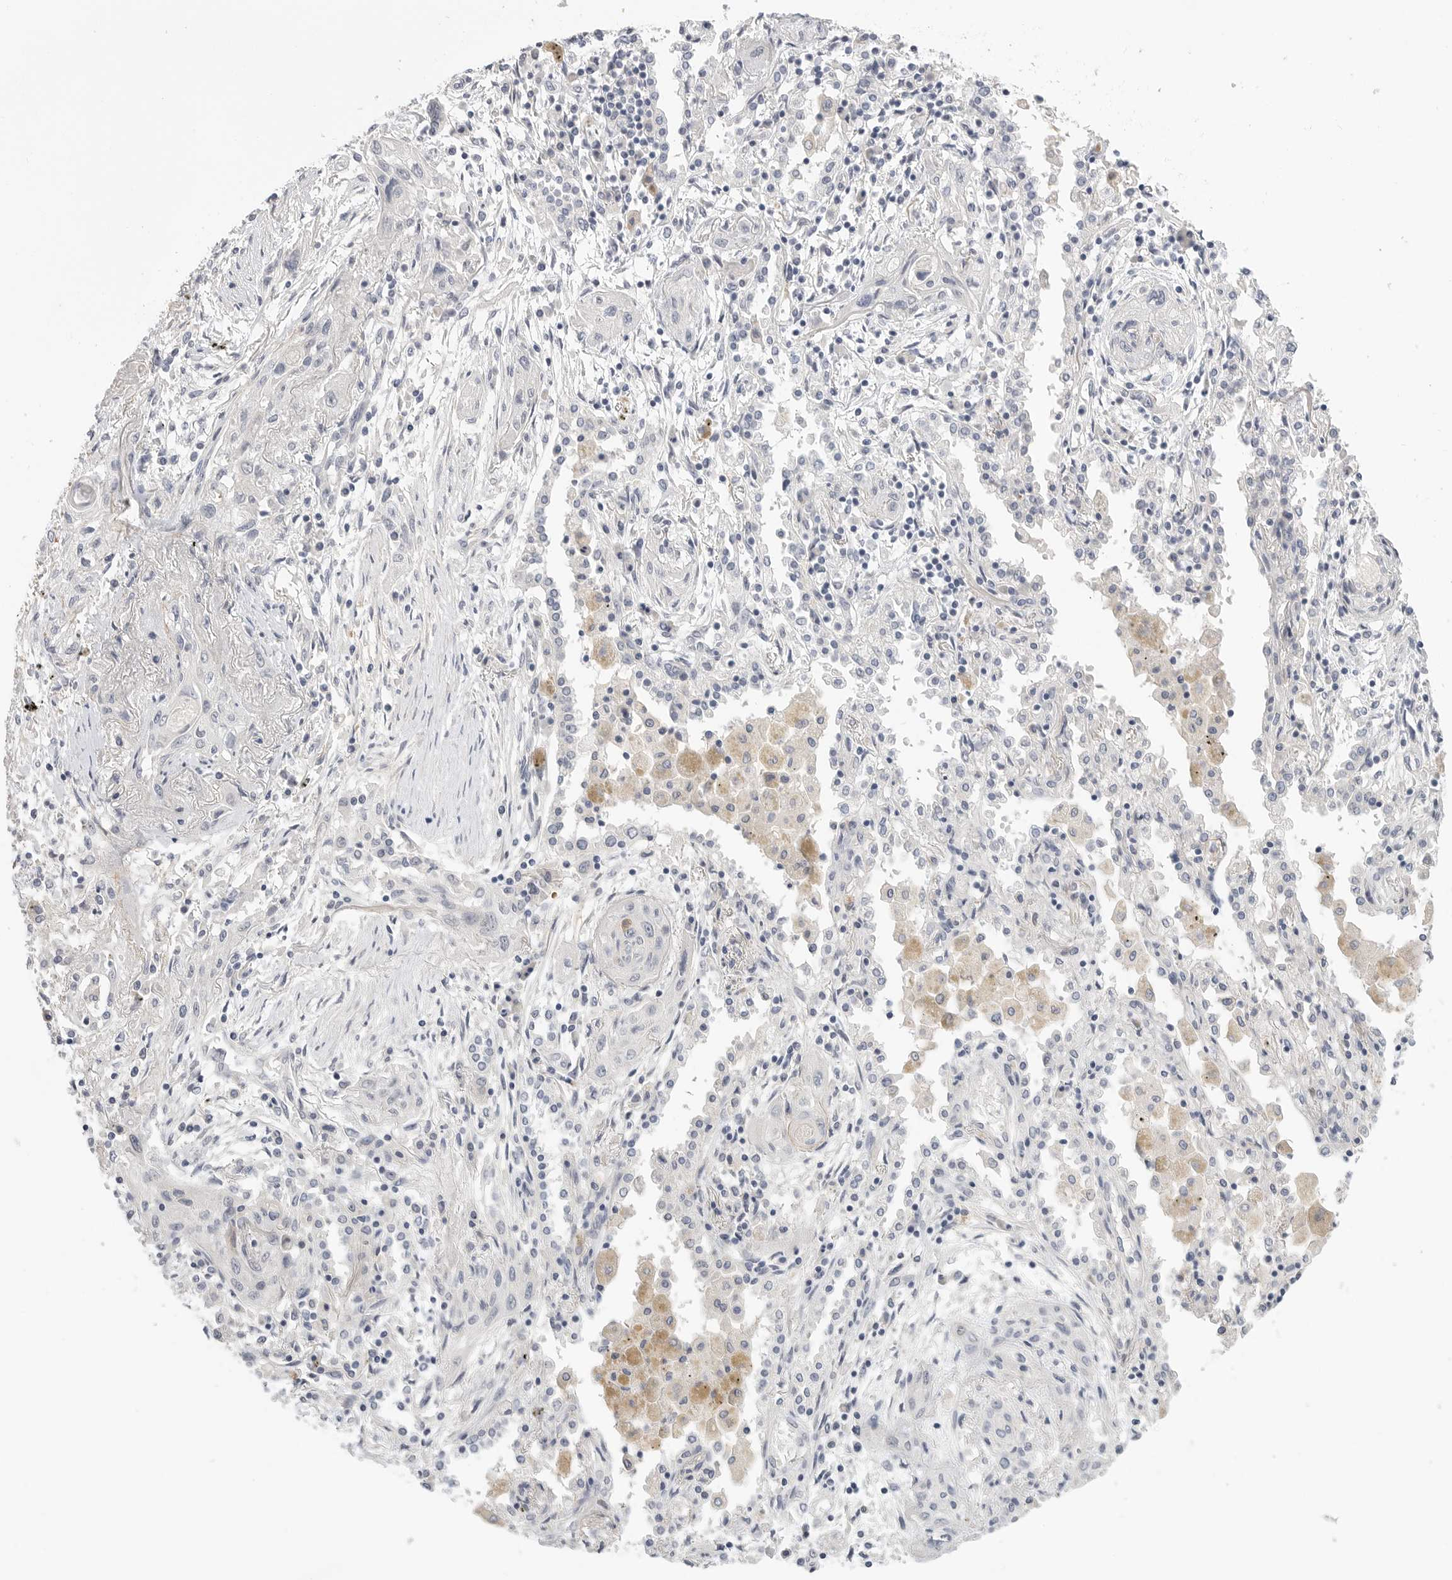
{"staining": {"intensity": "negative", "quantity": "none", "location": "none"}, "tissue": "lung cancer", "cell_type": "Tumor cells", "image_type": "cancer", "snomed": [{"axis": "morphology", "description": "Squamous cell carcinoma, NOS"}, {"axis": "topography", "description": "Lung"}], "caption": "A photomicrograph of human lung cancer is negative for staining in tumor cells.", "gene": "FBN2", "patient": {"sex": "female", "age": 47}}